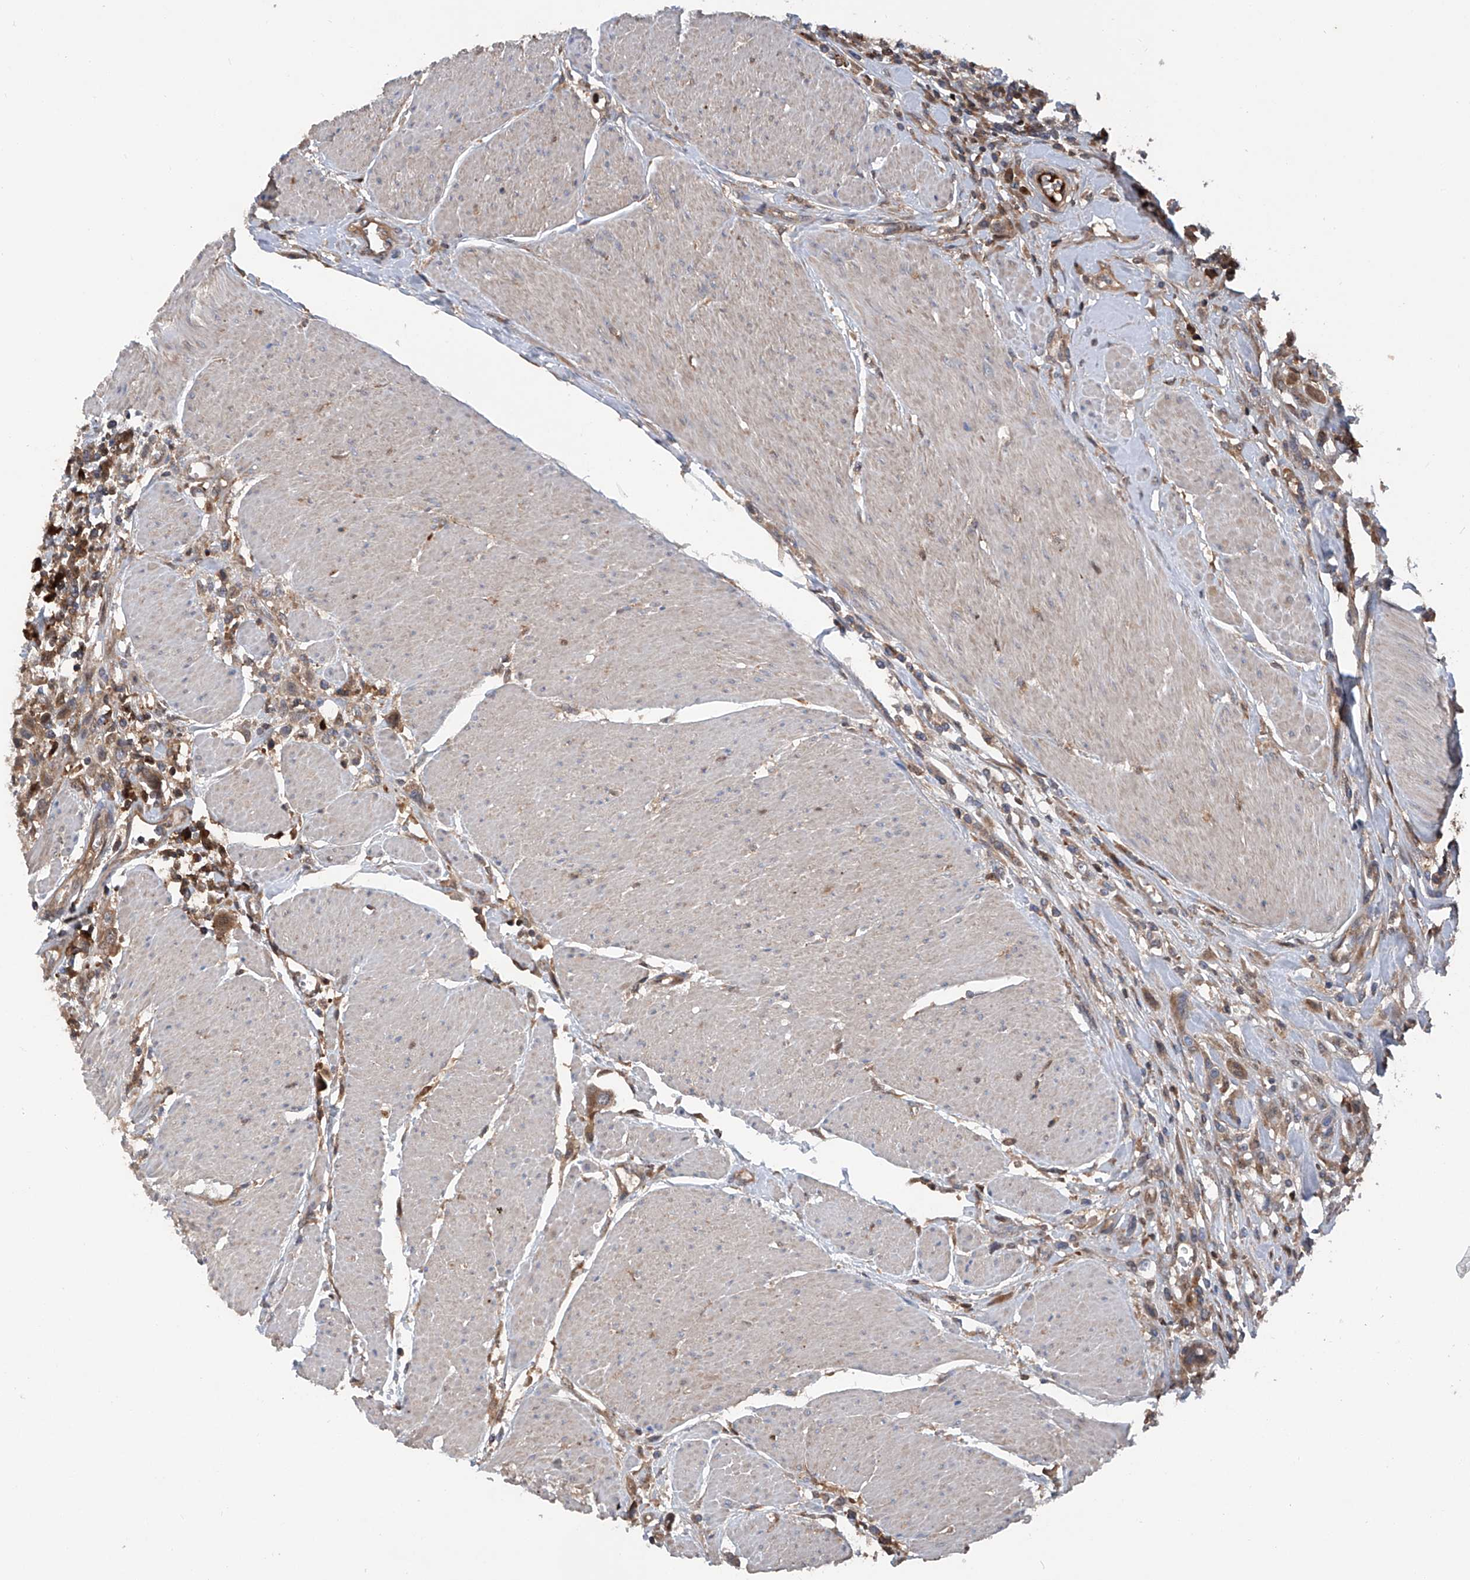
{"staining": {"intensity": "moderate", "quantity": ">75%", "location": "cytoplasmic/membranous"}, "tissue": "urothelial cancer", "cell_type": "Tumor cells", "image_type": "cancer", "snomed": [{"axis": "morphology", "description": "Urothelial carcinoma, High grade"}, {"axis": "topography", "description": "Urinary bladder"}], "caption": "Moderate cytoplasmic/membranous staining for a protein is seen in approximately >75% of tumor cells of urothelial cancer using immunohistochemistry (IHC).", "gene": "ASCC3", "patient": {"sex": "male", "age": 50}}